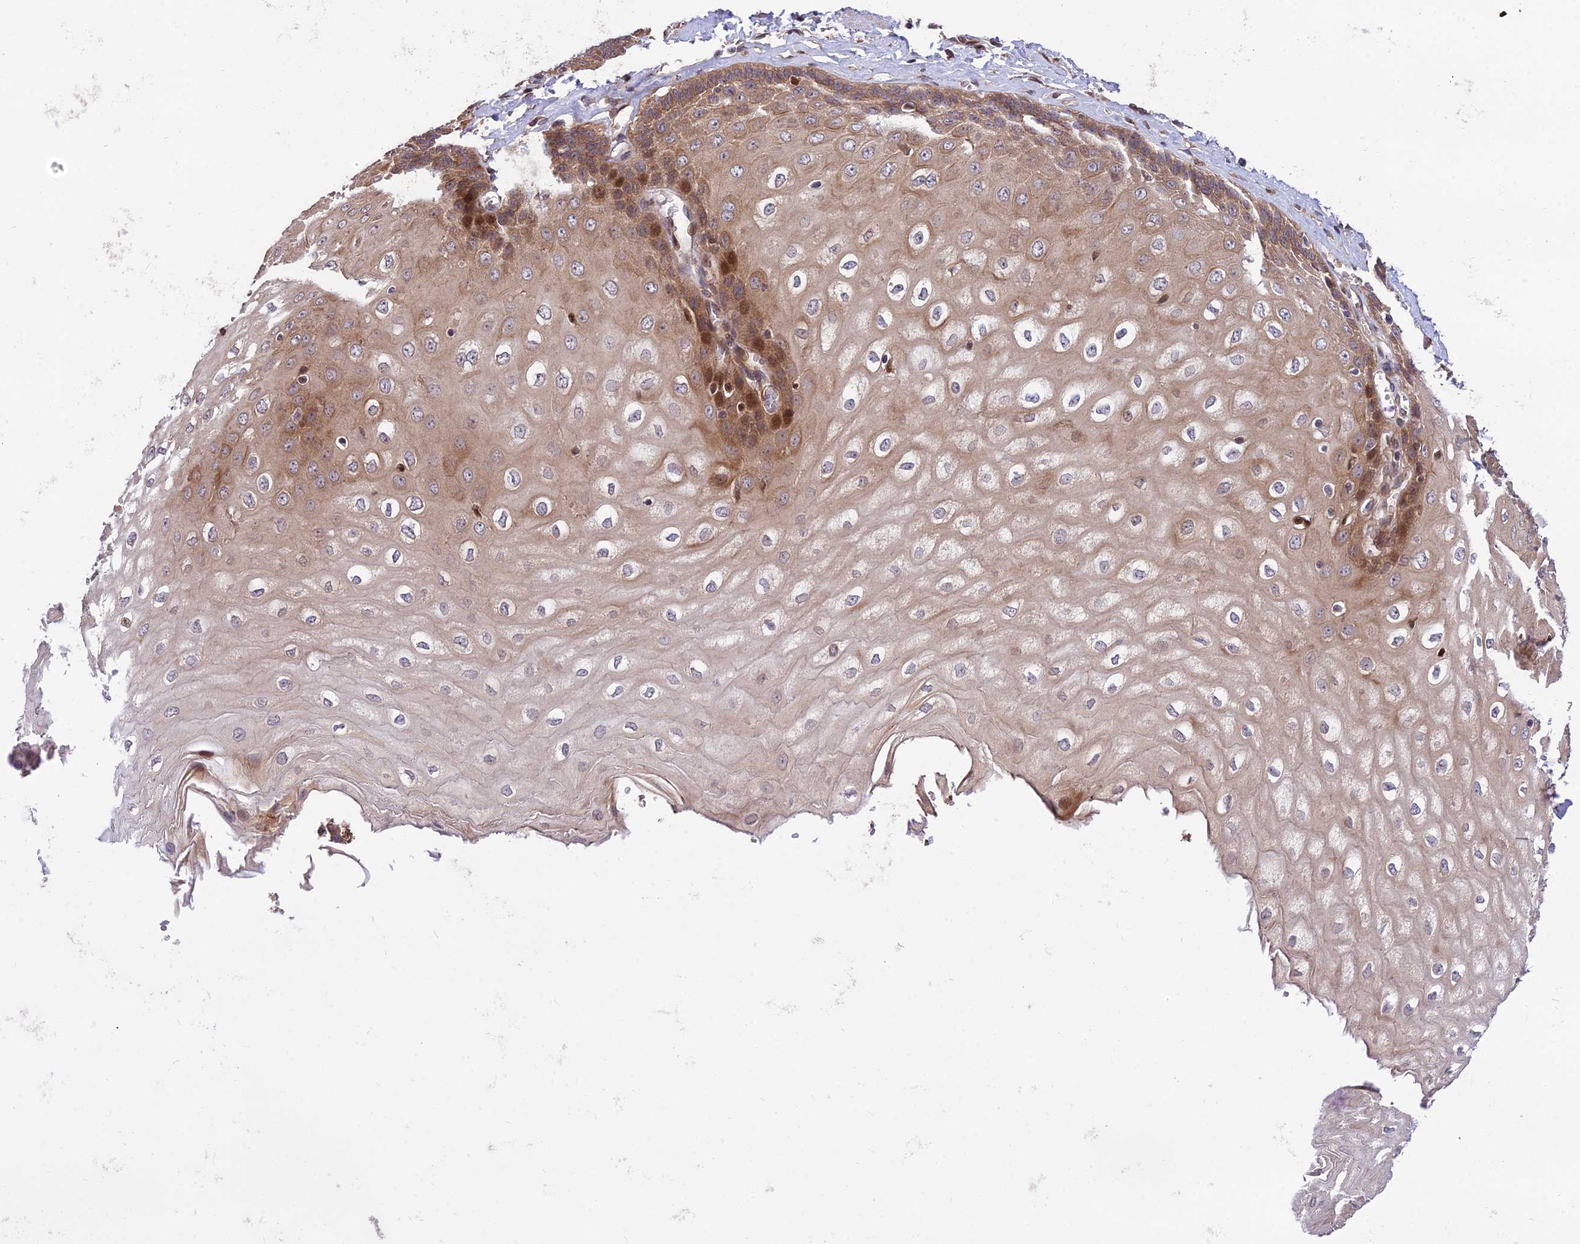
{"staining": {"intensity": "moderate", "quantity": "25%-75%", "location": "cytoplasmic/membranous,nuclear"}, "tissue": "esophagus", "cell_type": "Squamous epithelial cells", "image_type": "normal", "snomed": [{"axis": "morphology", "description": "Normal tissue, NOS"}, {"axis": "topography", "description": "Esophagus"}], "caption": "Esophagus stained with immunohistochemistry shows moderate cytoplasmic/membranous,nuclear expression in about 25%-75% of squamous epithelial cells. (brown staining indicates protein expression, while blue staining denotes nuclei).", "gene": "SMG6", "patient": {"sex": "male", "age": 60}}